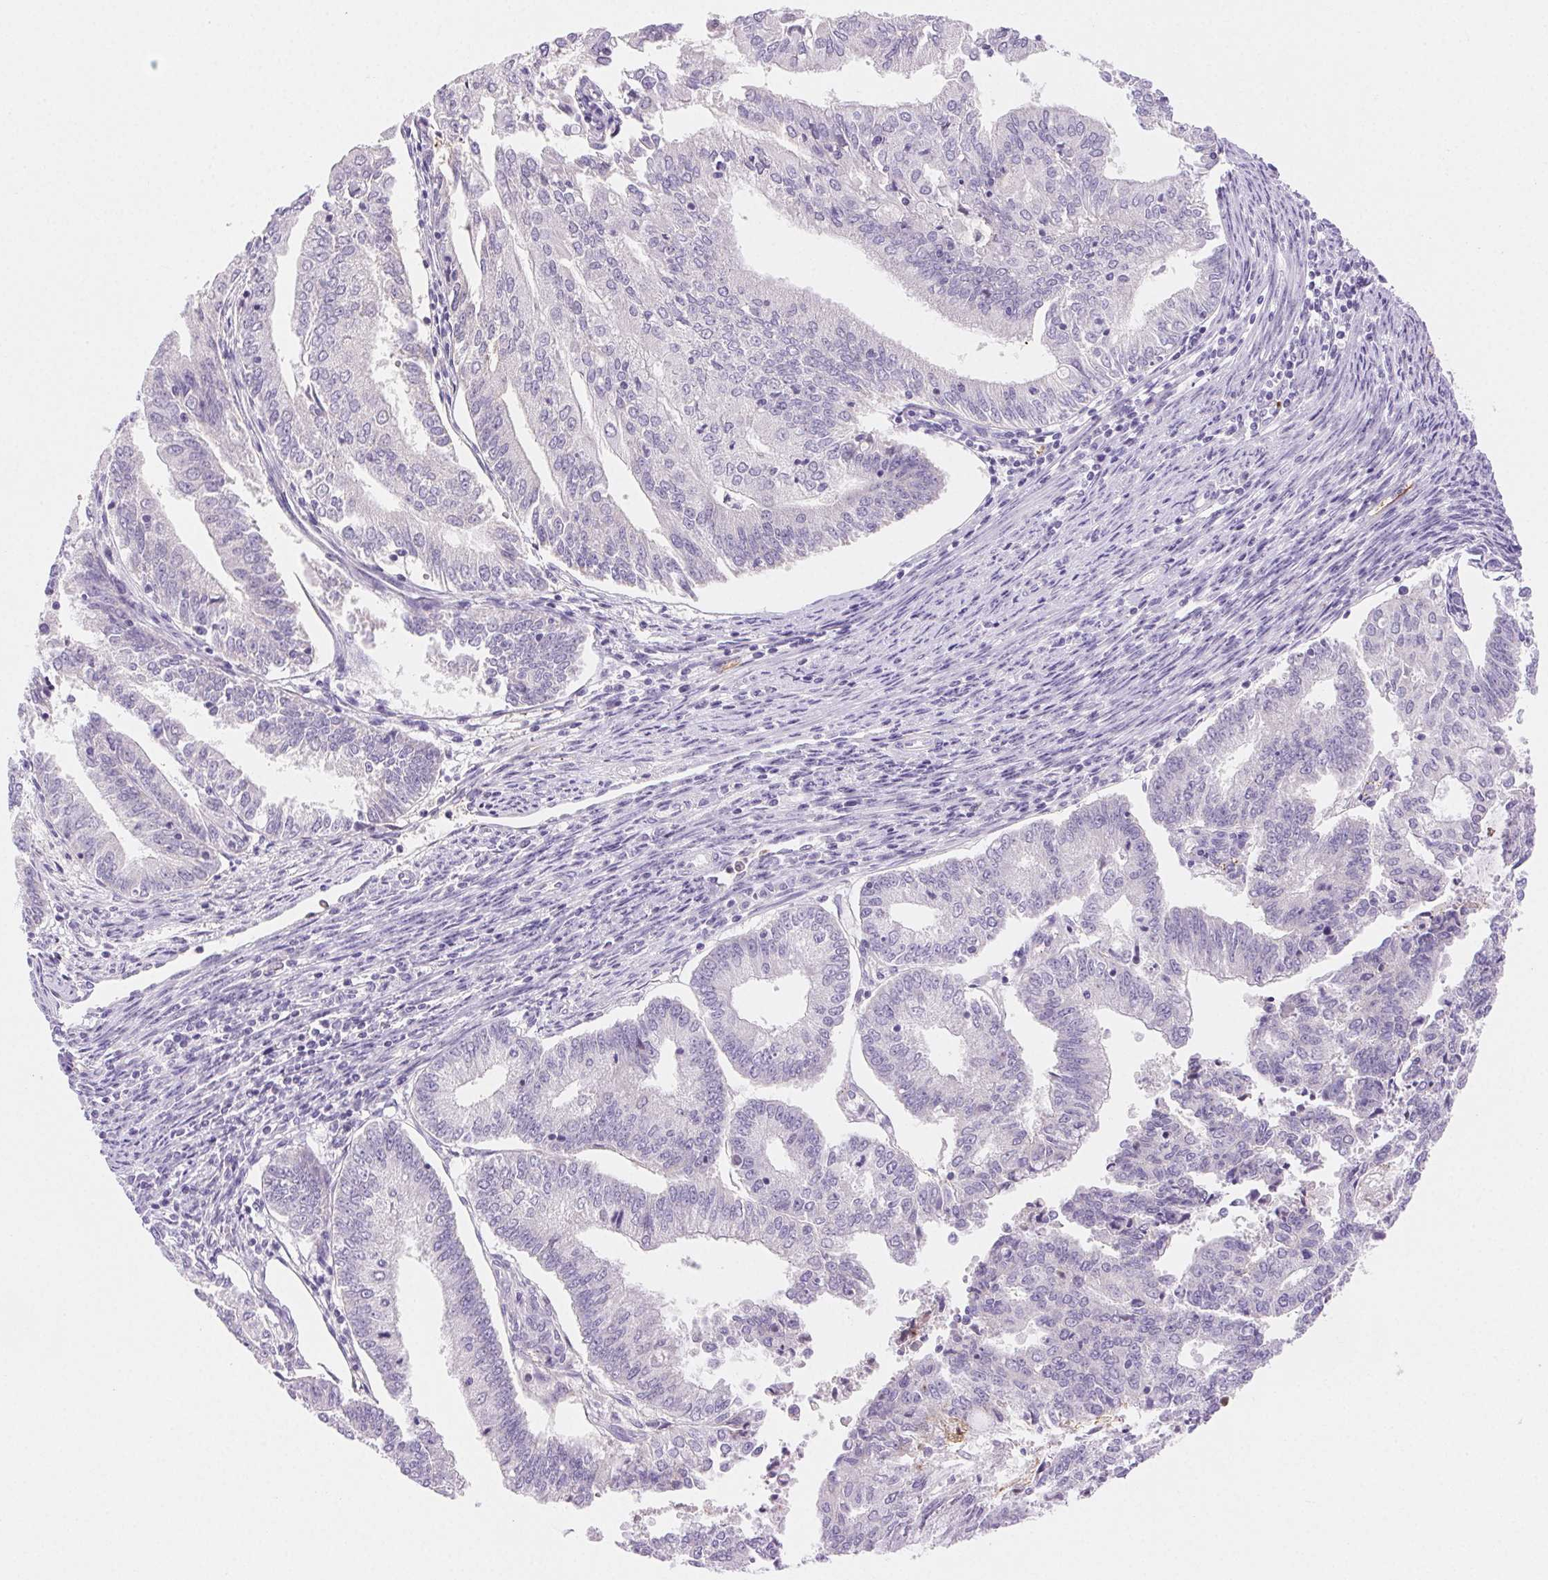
{"staining": {"intensity": "negative", "quantity": "none", "location": "none"}, "tissue": "endometrial cancer", "cell_type": "Tumor cells", "image_type": "cancer", "snomed": [{"axis": "morphology", "description": "Adenocarcinoma, NOS"}, {"axis": "topography", "description": "Endometrium"}], "caption": "This histopathology image is of endometrial cancer stained with immunohistochemistry (IHC) to label a protein in brown with the nuclei are counter-stained blue. There is no positivity in tumor cells.", "gene": "FGA", "patient": {"sex": "female", "age": 61}}